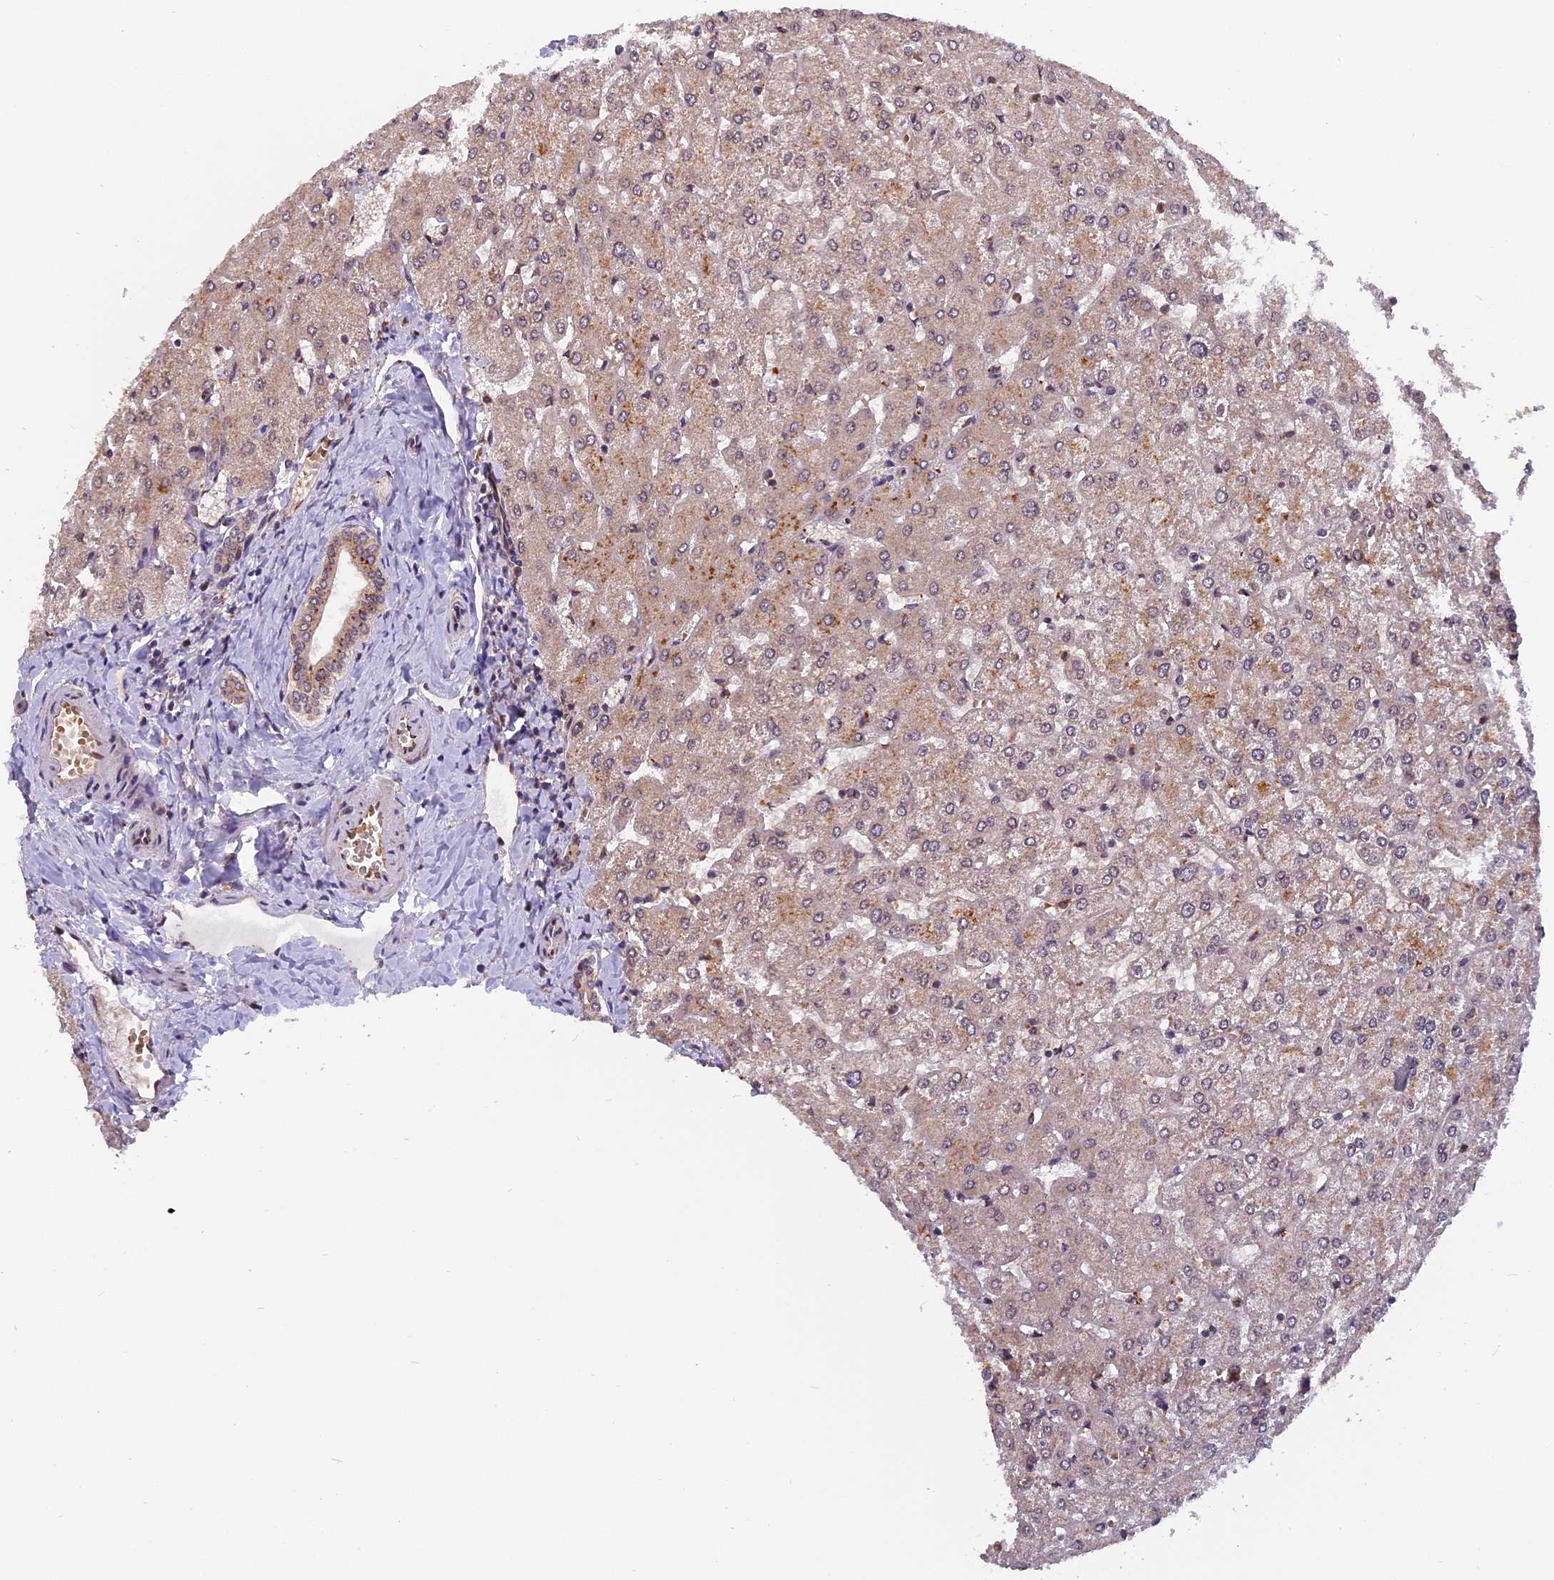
{"staining": {"intensity": "moderate", "quantity": ">75%", "location": "cytoplasmic/membranous"}, "tissue": "liver", "cell_type": "Cholangiocytes", "image_type": "normal", "snomed": [{"axis": "morphology", "description": "Normal tissue, NOS"}, {"axis": "topography", "description": "Liver"}], "caption": "High-power microscopy captured an immunohistochemistry (IHC) image of benign liver, revealing moderate cytoplasmic/membranous staining in about >75% of cholangiocytes.", "gene": "CHMP2A", "patient": {"sex": "female", "age": 32}}